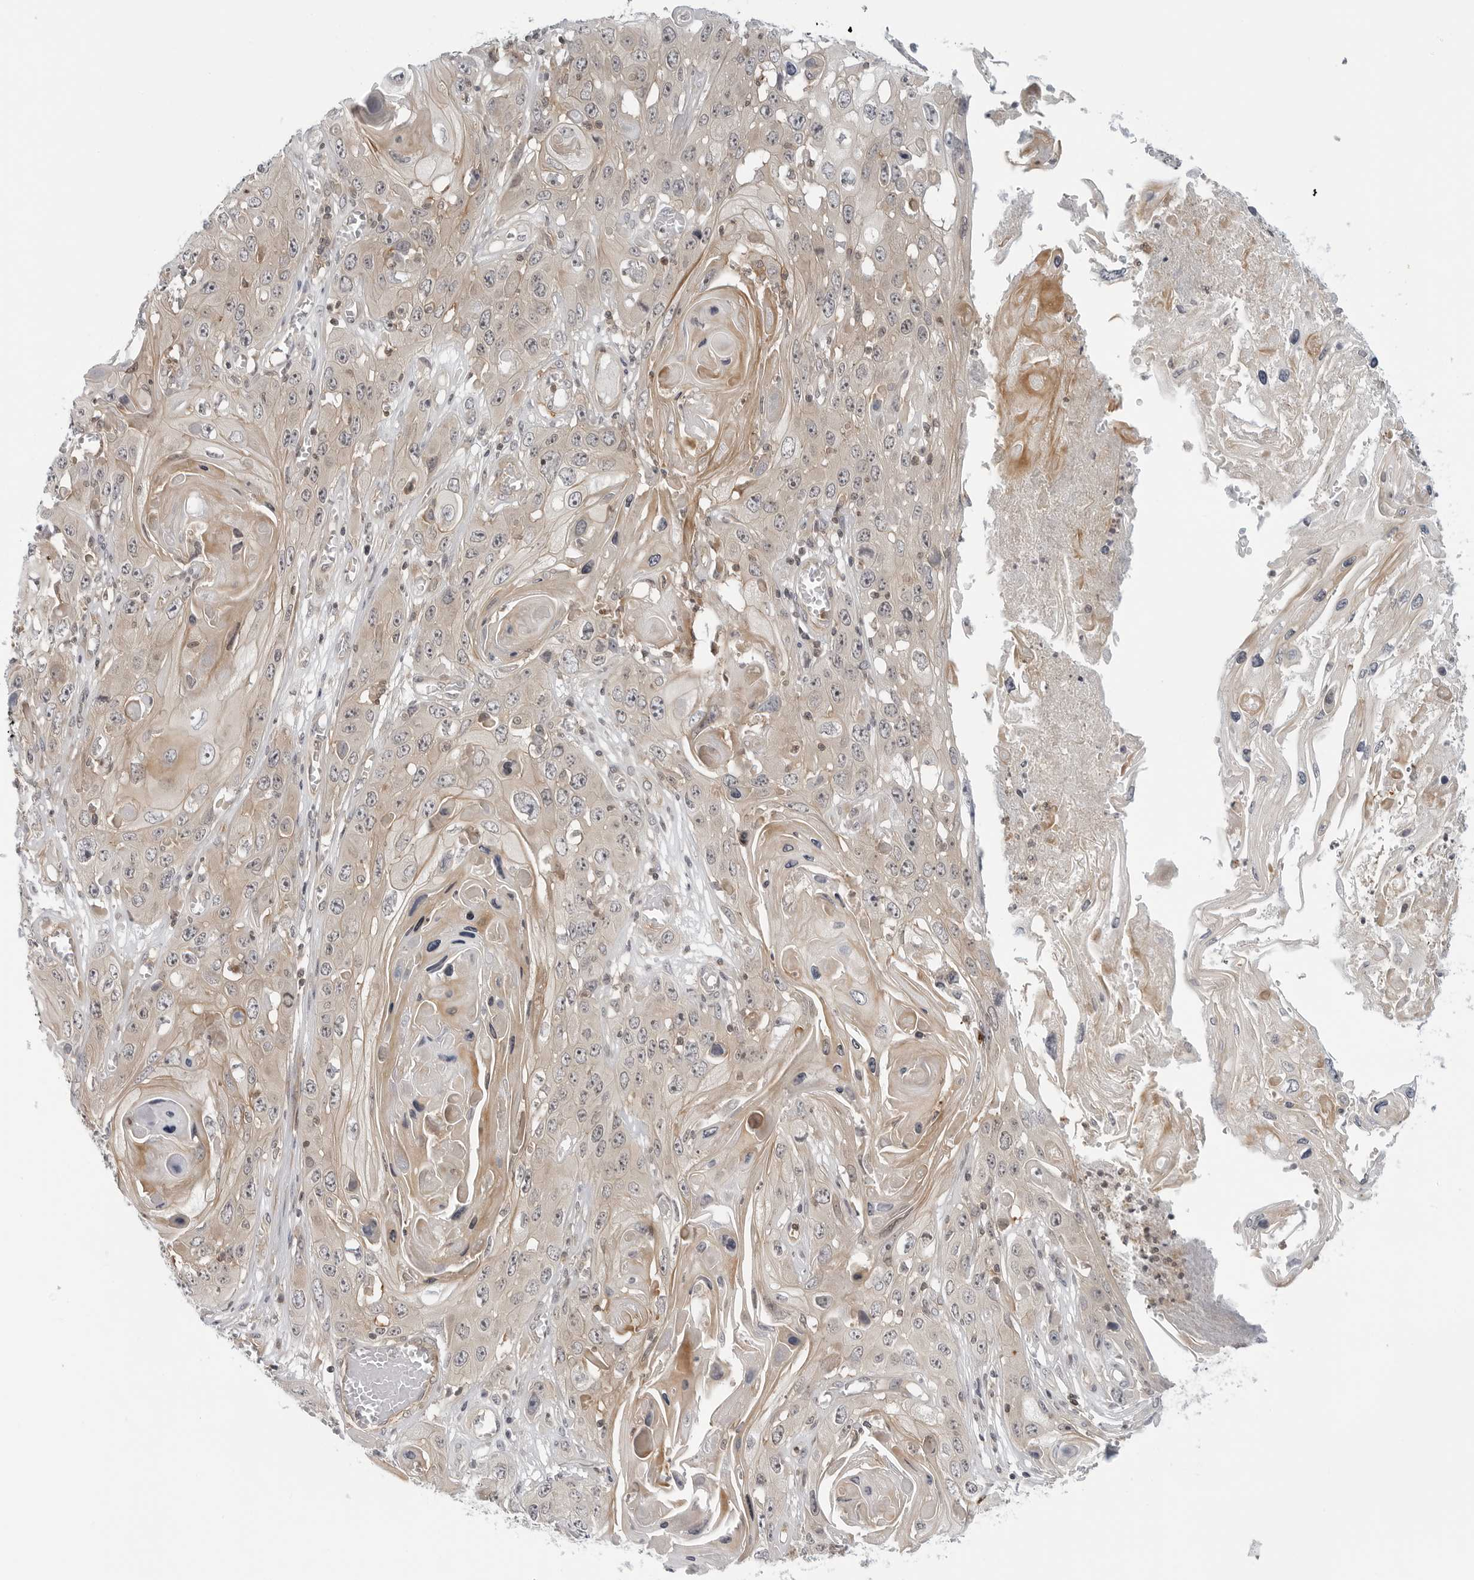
{"staining": {"intensity": "weak", "quantity": "<25%", "location": "cytoplasmic/membranous"}, "tissue": "skin cancer", "cell_type": "Tumor cells", "image_type": "cancer", "snomed": [{"axis": "morphology", "description": "Squamous cell carcinoma, NOS"}, {"axis": "topography", "description": "Skin"}], "caption": "The histopathology image exhibits no staining of tumor cells in squamous cell carcinoma (skin).", "gene": "STXBP3", "patient": {"sex": "male", "age": 55}}